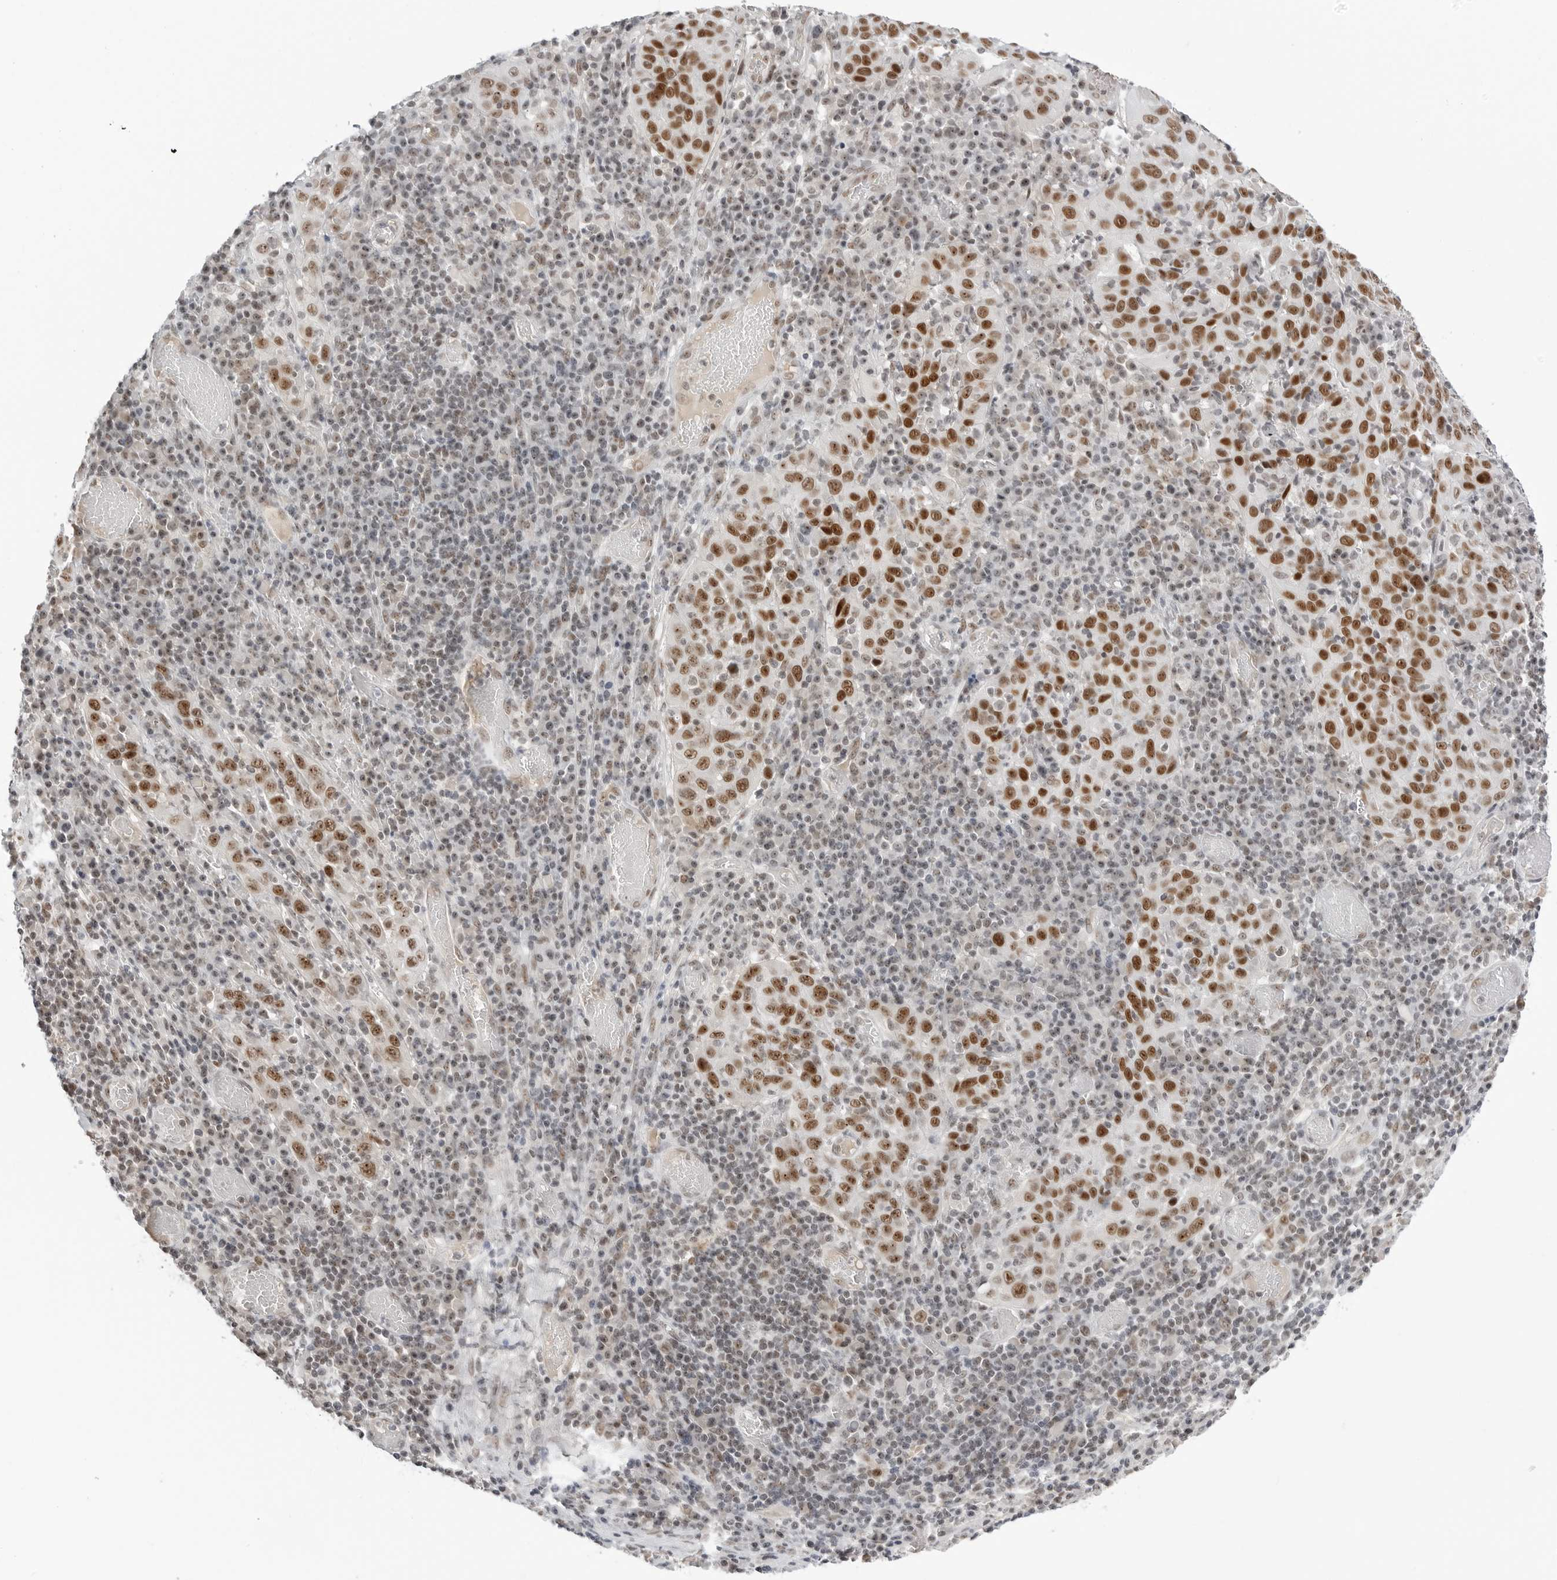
{"staining": {"intensity": "strong", "quantity": ">75%", "location": "nuclear"}, "tissue": "cervical cancer", "cell_type": "Tumor cells", "image_type": "cancer", "snomed": [{"axis": "morphology", "description": "Squamous cell carcinoma, NOS"}, {"axis": "topography", "description": "Cervix"}], "caption": "A histopathology image of human squamous cell carcinoma (cervical) stained for a protein exhibits strong nuclear brown staining in tumor cells.", "gene": "WRAP53", "patient": {"sex": "female", "age": 46}}